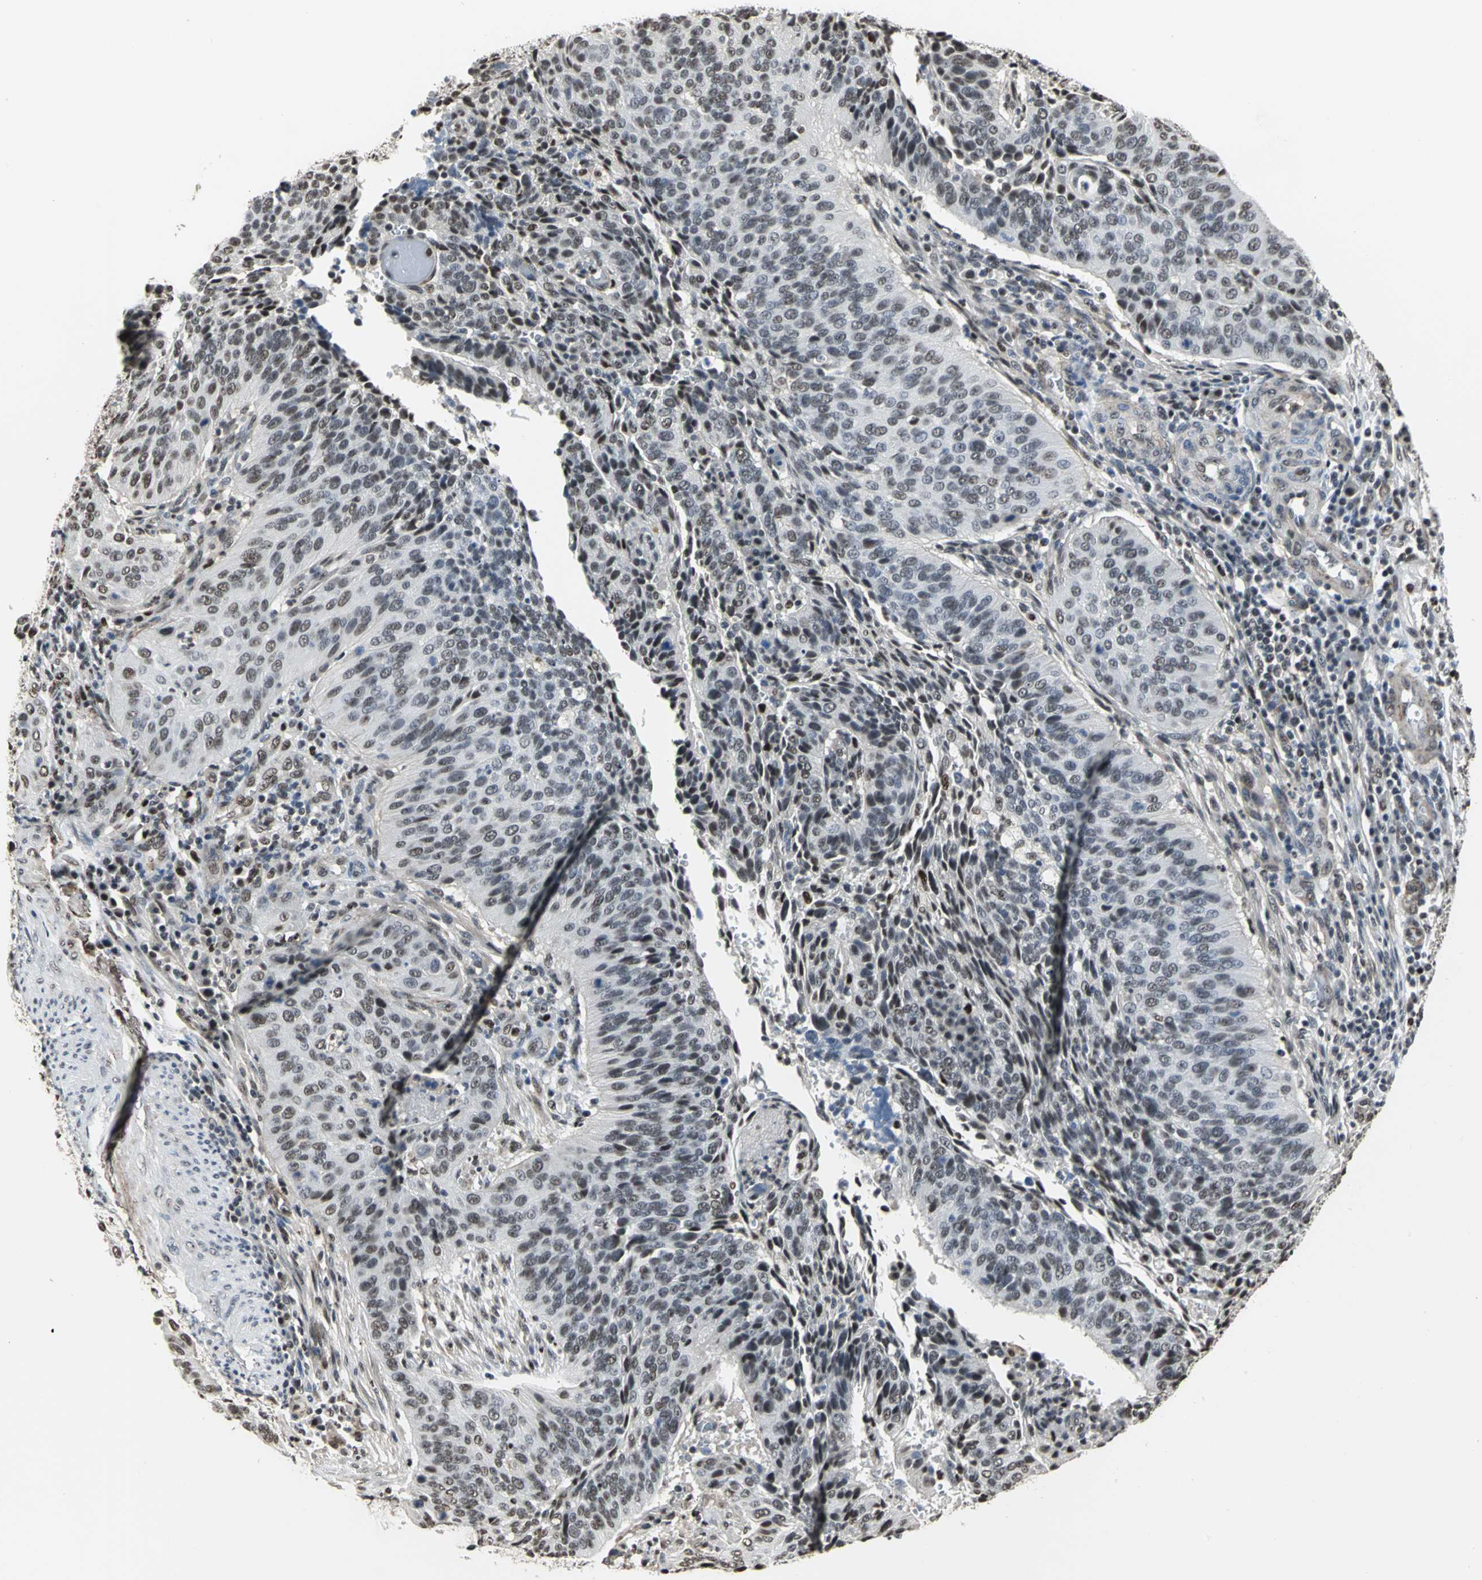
{"staining": {"intensity": "moderate", "quantity": ">75%", "location": "nuclear"}, "tissue": "cervical cancer", "cell_type": "Tumor cells", "image_type": "cancer", "snomed": [{"axis": "morphology", "description": "Squamous cell carcinoma, NOS"}, {"axis": "topography", "description": "Cervix"}], "caption": "High-power microscopy captured an immunohistochemistry (IHC) image of cervical cancer, revealing moderate nuclear expression in about >75% of tumor cells.", "gene": "CCDC88C", "patient": {"sex": "female", "age": 39}}